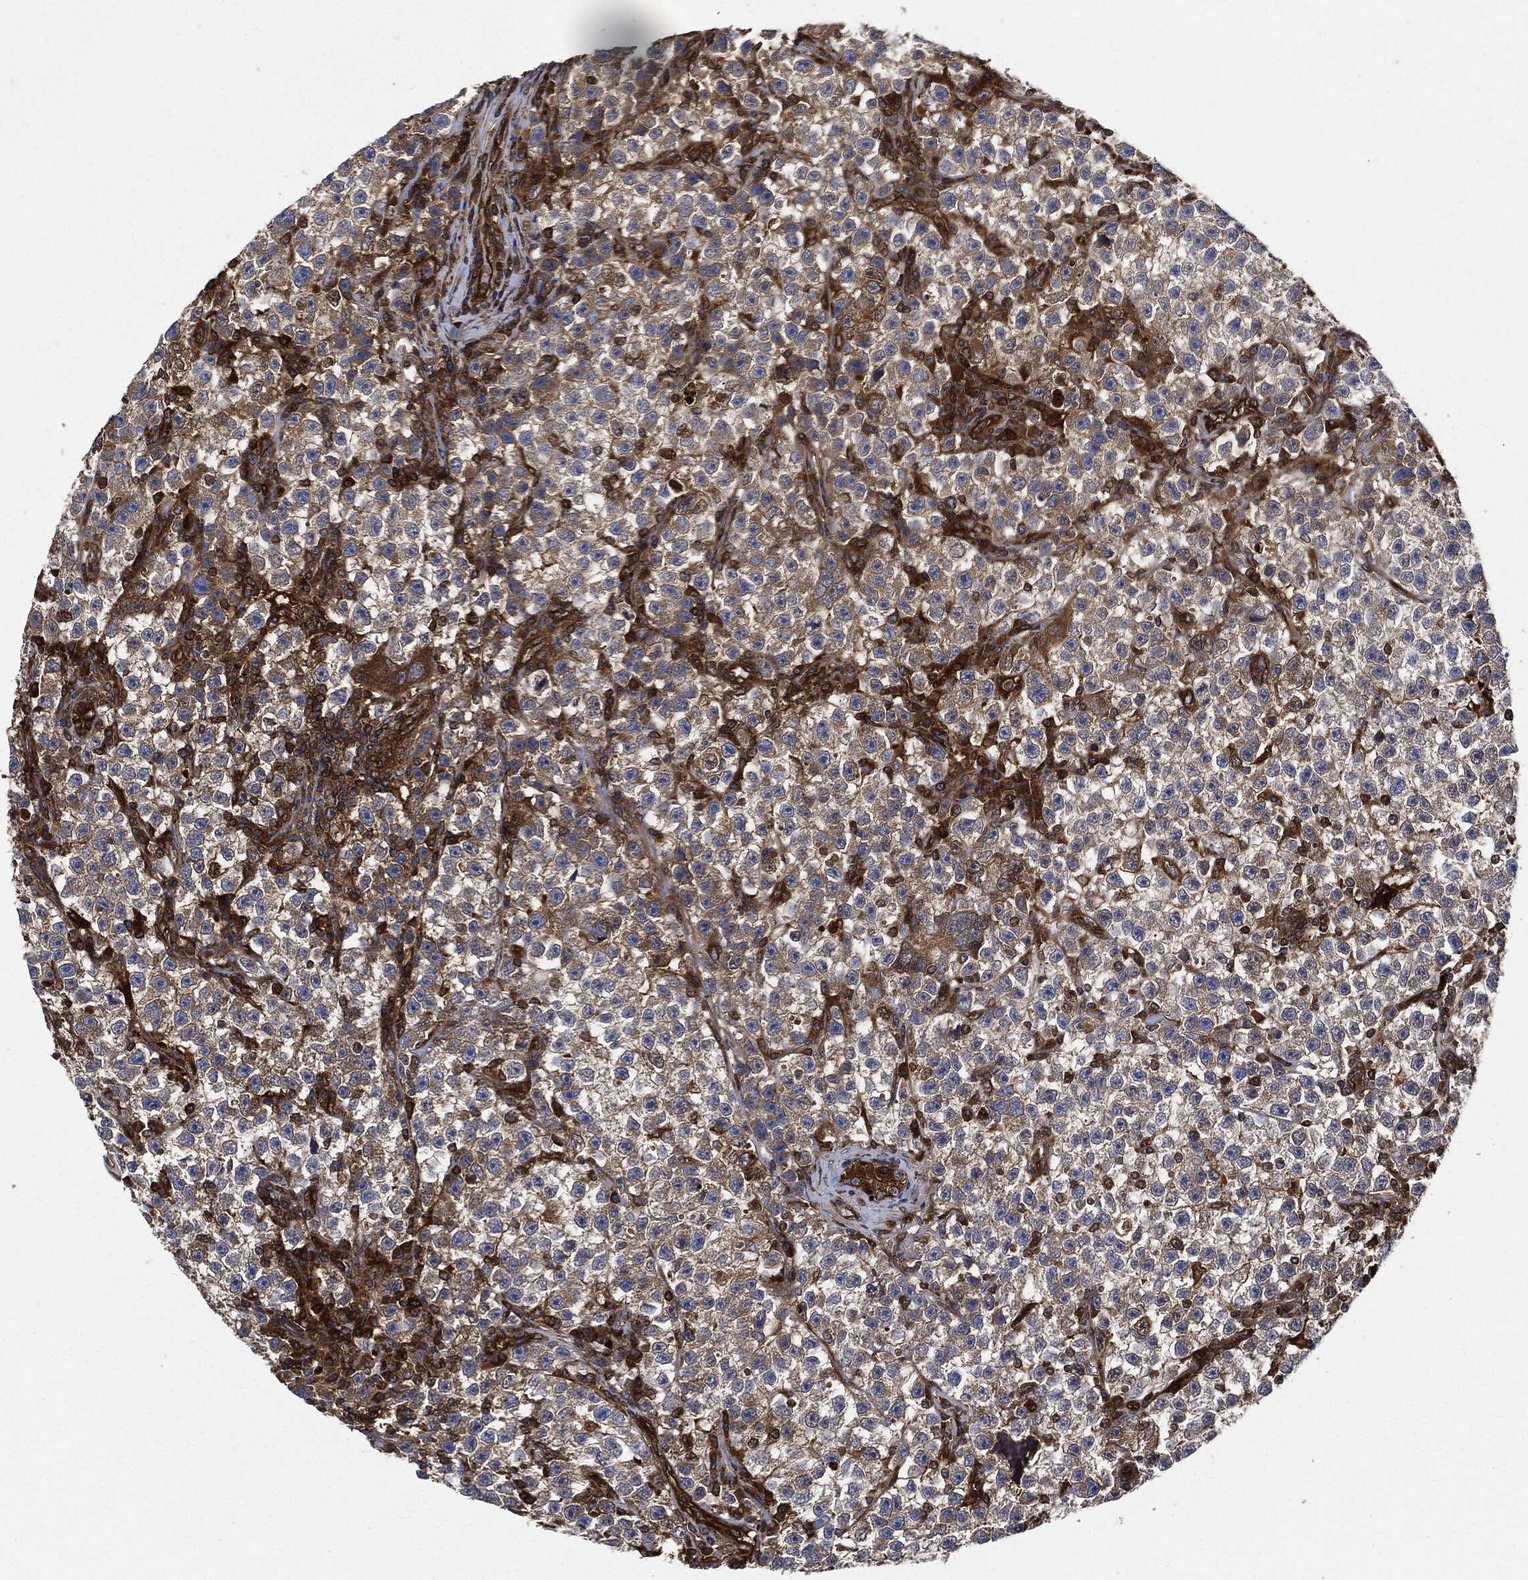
{"staining": {"intensity": "weak", "quantity": "<25%", "location": "cytoplasmic/membranous"}, "tissue": "testis cancer", "cell_type": "Tumor cells", "image_type": "cancer", "snomed": [{"axis": "morphology", "description": "Seminoma, NOS"}, {"axis": "topography", "description": "Testis"}], "caption": "A micrograph of human testis seminoma is negative for staining in tumor cells. (Stains: DAB IHC with hematoxylin counter stain, Microscopy: brightfield microscopy at high magnification).", "gene": "XPNPEP1", "patient": {"sex": "male", "age": 22}}